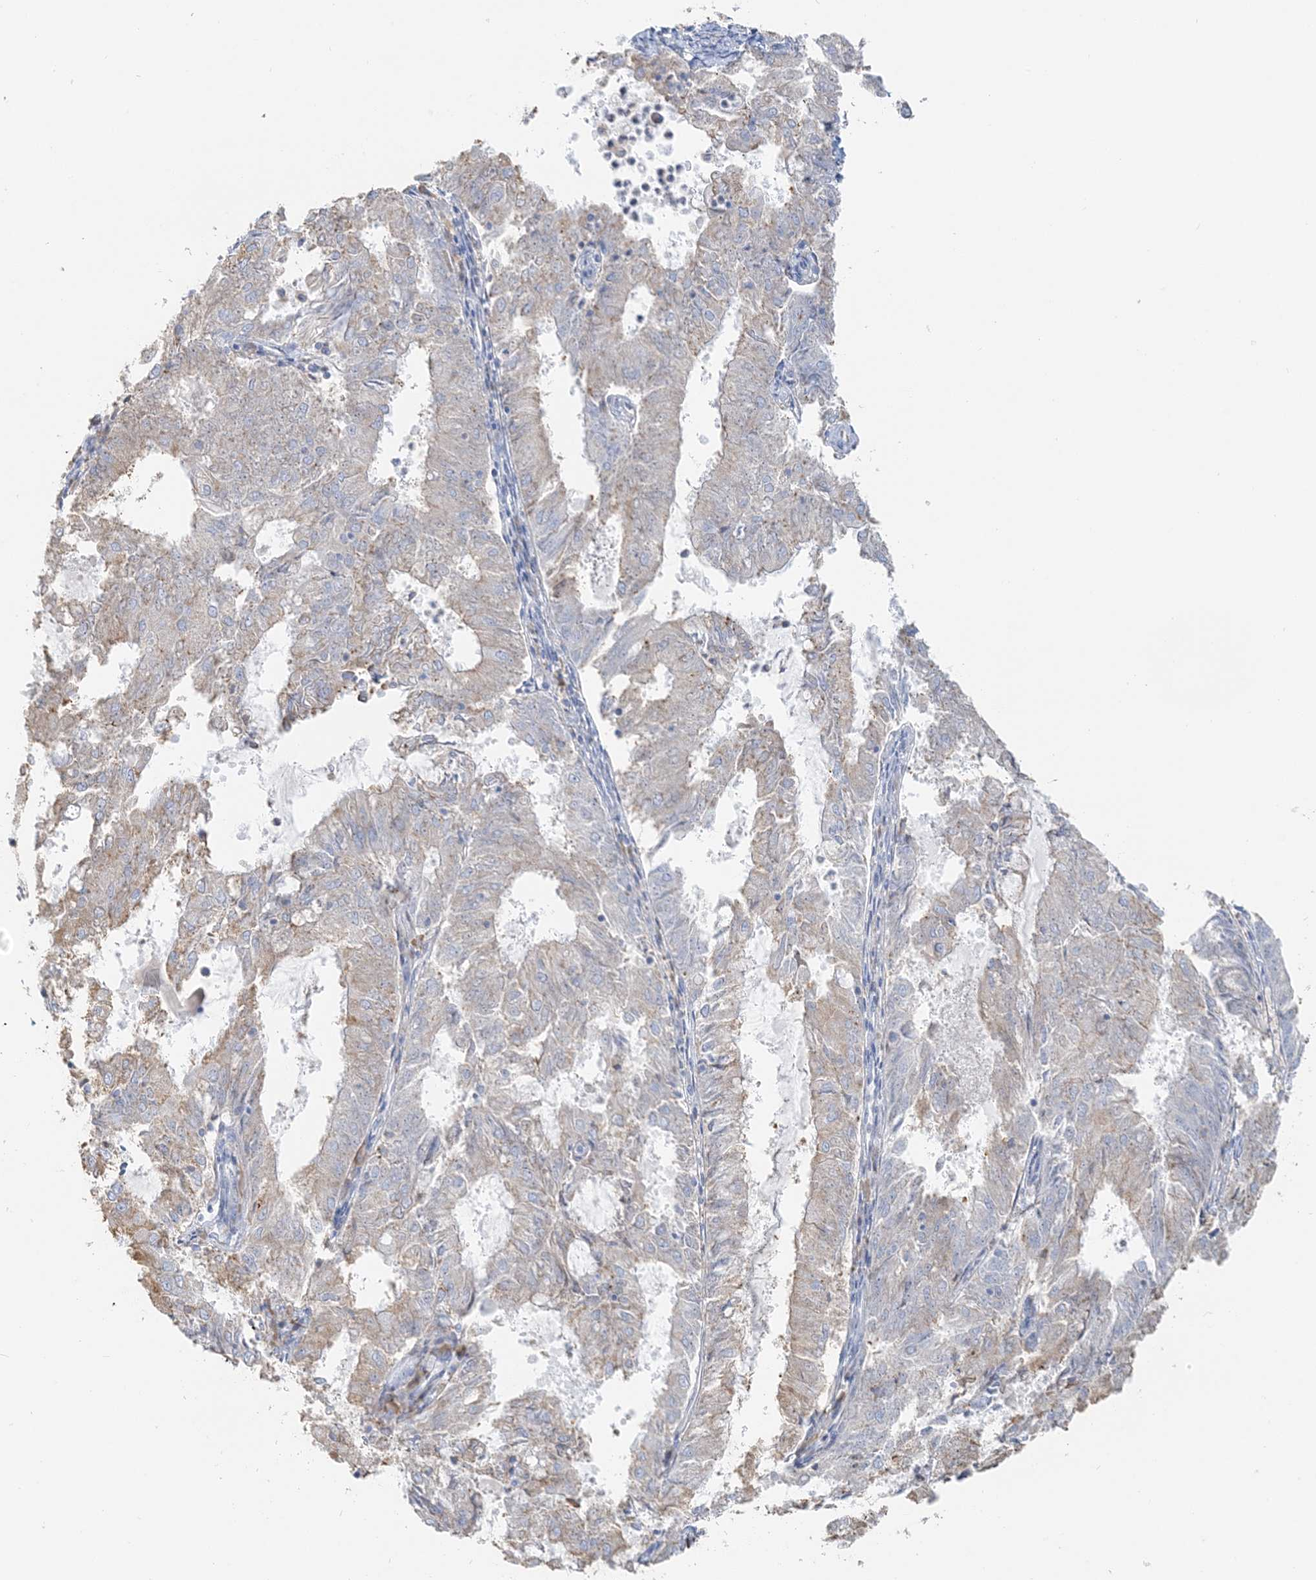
{"staining": {"intensity": "weak", "quantity": "25%-75%", "location": "cytoplasmic/membranous"}, "tissue": "endometrial cancer", "cell_type": "Tumor cells", "image_type": "cancer", "snomed": [{"axis": "morphology", "description": "Adenocarcinoma, NOS"}, {"axis": "topography", "description": "Endometrium"}], "caption": "Endometrial cancer (adenocarcinoma) stained with a protein marker displays weak staining in tumor cells.", "gene": "TBC1D5", "patient": {"sex": "female", "age": 57}}